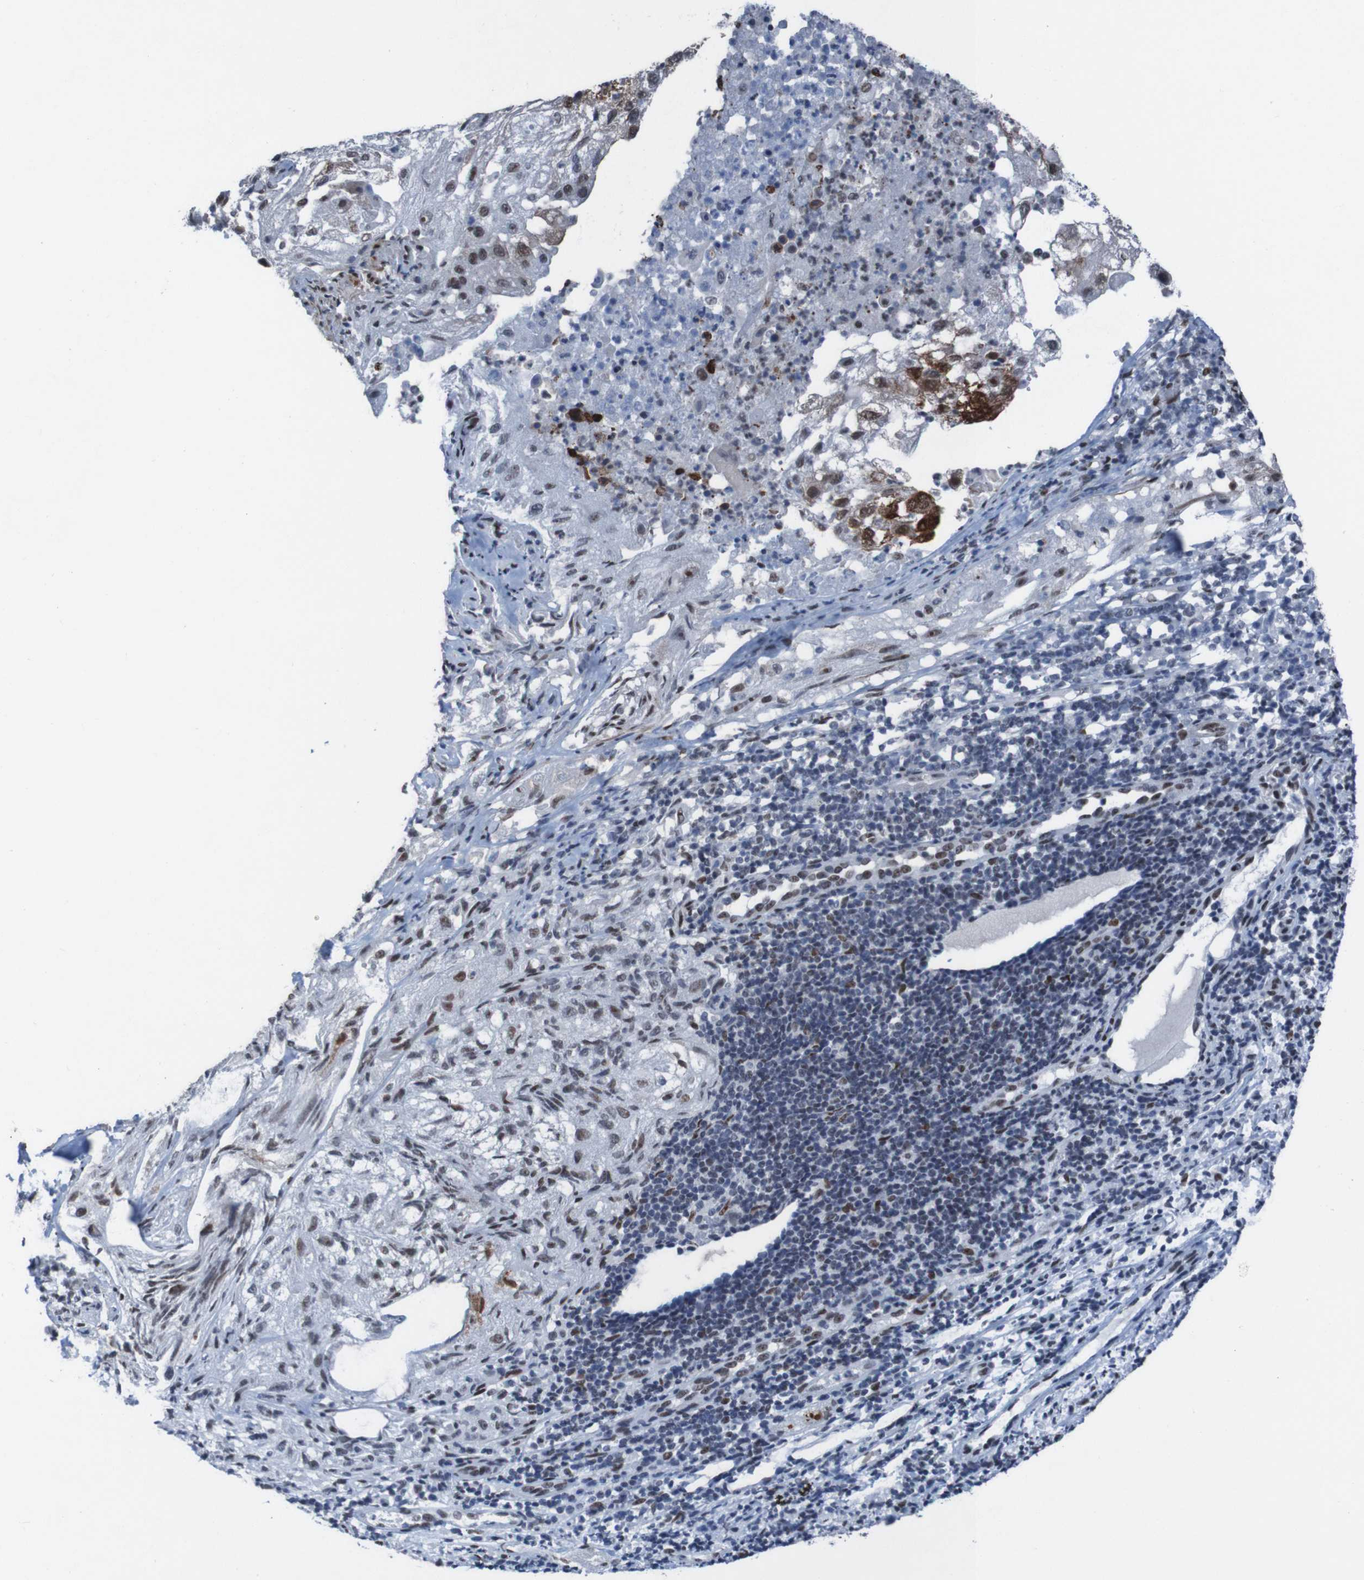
{"staining": {"intensity": "strong", "quantity": ">75%", "location": "cytoplasmic/membranous,nuclear"}, "tissue": "lung cancer", "cell_type": "Tumor cells", "image_type": "cancer", "snomed": [{"axis": "morphology", "description": "Inflammation, NOS"}, {"axis": "morphology", "description": "Squamous cell carcinoma, NOS"}, {"axis": "topography", "description": "Lymph node"}, {"axis": "topography", "description": "Soft tissue"}, {"axis": "topography", "description": "Lung"}], "caption": "This image exhibits immunohistochemistry (IHC) staining of squamous cell carcinoma (lung), with high strong cytoplasmic/membranous and nuclear staining in approximately >75% of tumor cells.", "gene": "PHF2", "patient": {"sex": "male", "age": 66}}